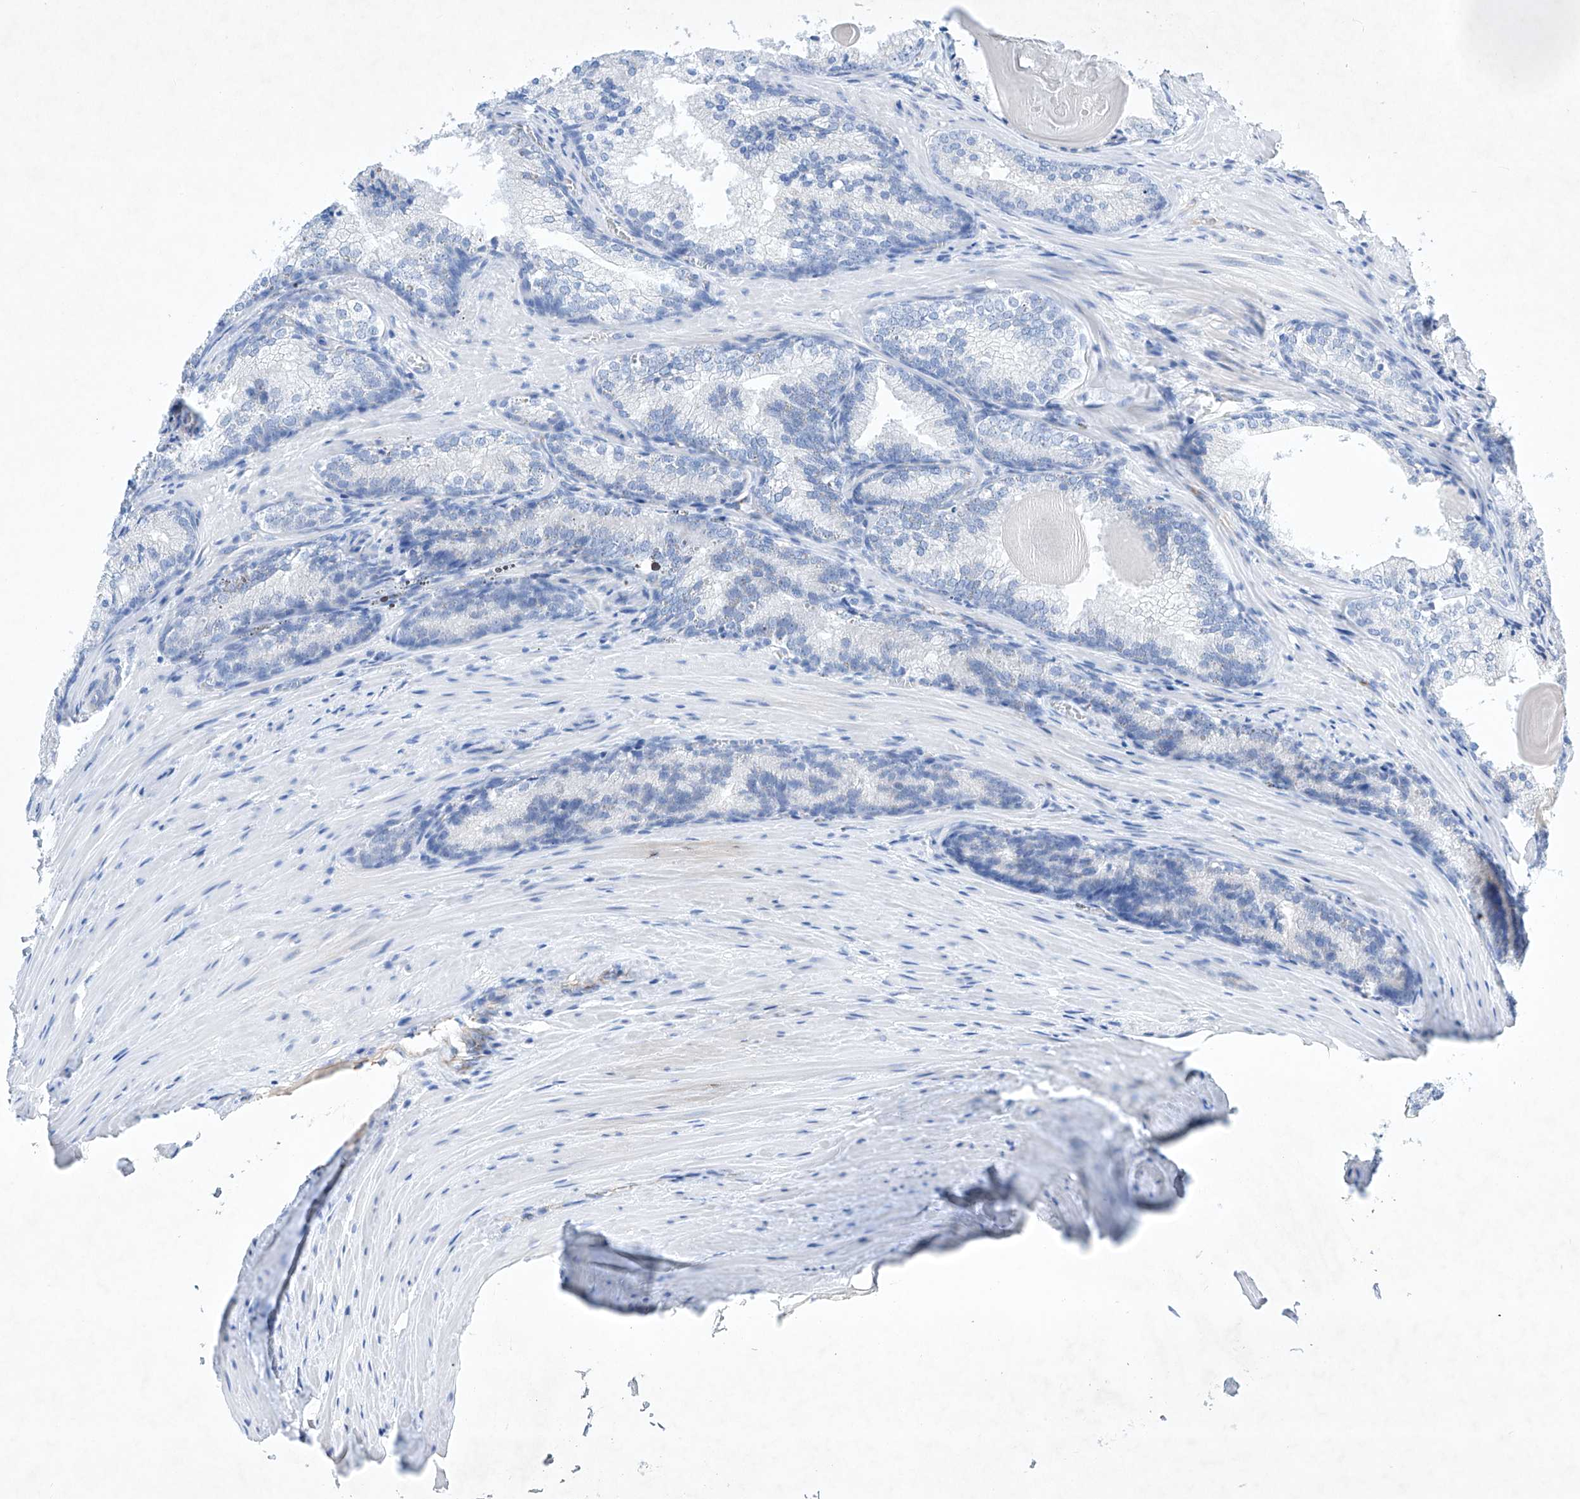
{"staining": {"intensity": "negative", "quantity": "none", "location": "none"}, "tissue": "prostate cancer", "cell_type": "Tumor cells", "image_type": "cancer", "snomed": [{"axis": "morphology", "description": "Adenocarcinoma, Low grade"}, {"axis": "topography", "description": "Prostate"}], "caption": "An immunohistochemistry micrograph of low-grade adenocarcinoma (prostate) is shown. There is no staining in tumor cells of low-grade adenocarcinoma (prostate). (Immunohistochemistry (ihc), brightfield microscopy, high magnification).", "gene": "ETV7", "patient": {"sex": "male", "age": 54}}